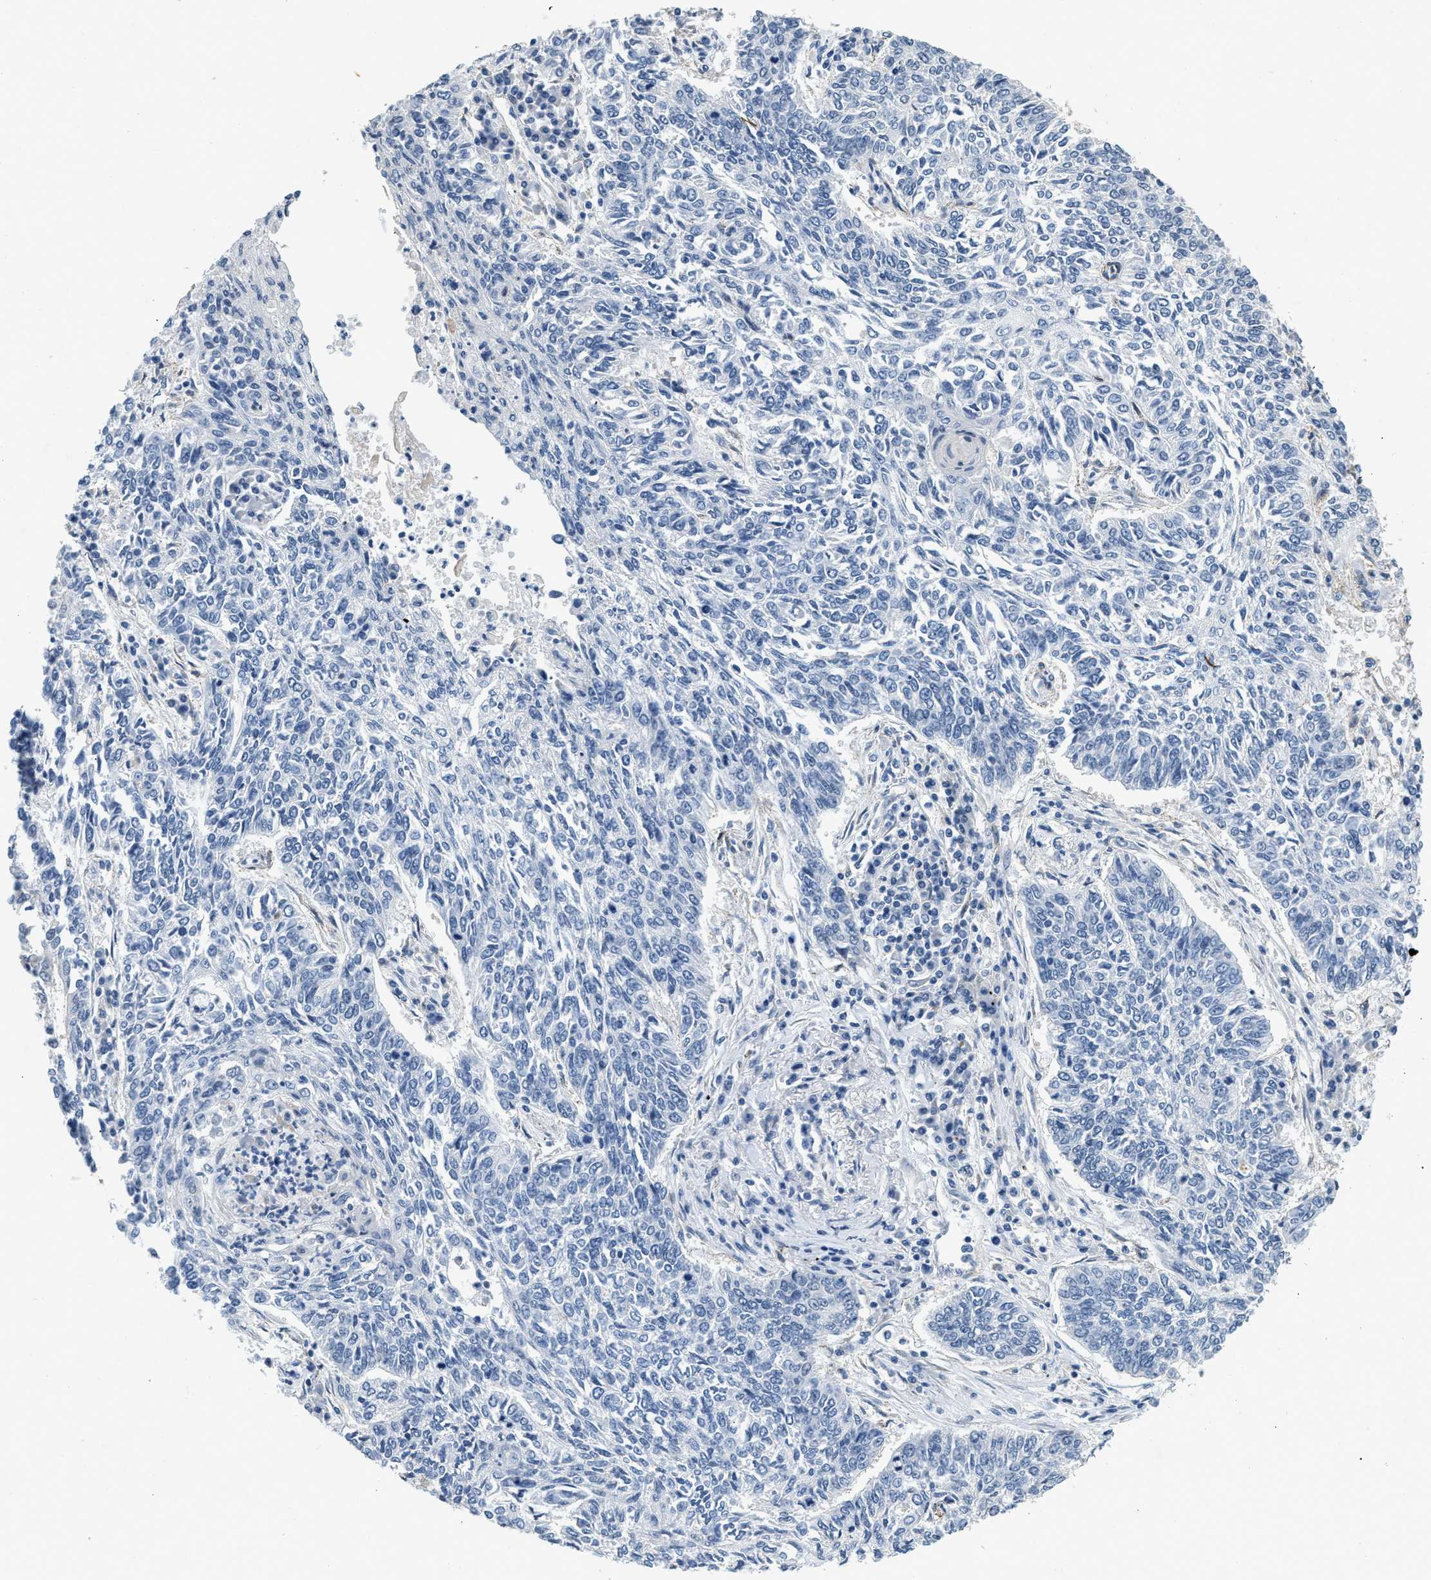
{"staining": {"intensity": "negative", "quantity": "none", "location": "none"}, "tissue": "lung cancer", "cell_type": "Tumor cells", "image_type": "cancer", "snomed": [{"axis": "morphology", "description": "Normal tissue, NOS"}, {"axis": "morphology", "description": "Squamous cell carcinoma, NOS"}, {"axis": "topography", "description": "Cartilage tissue"}, {"axis": "topography", "description": "Bronchus"}, {"axis": "topography", "description": "Lung"}], "caption": "Tumor cells show no significant expression in lung squamous cell carcinoma. (DAB immunohistochemistry (IHC) visualized using brightfield microscopy, high magnification).", "gene": "PDGFRA", "patient": {"sex": "female", "age": 49}}